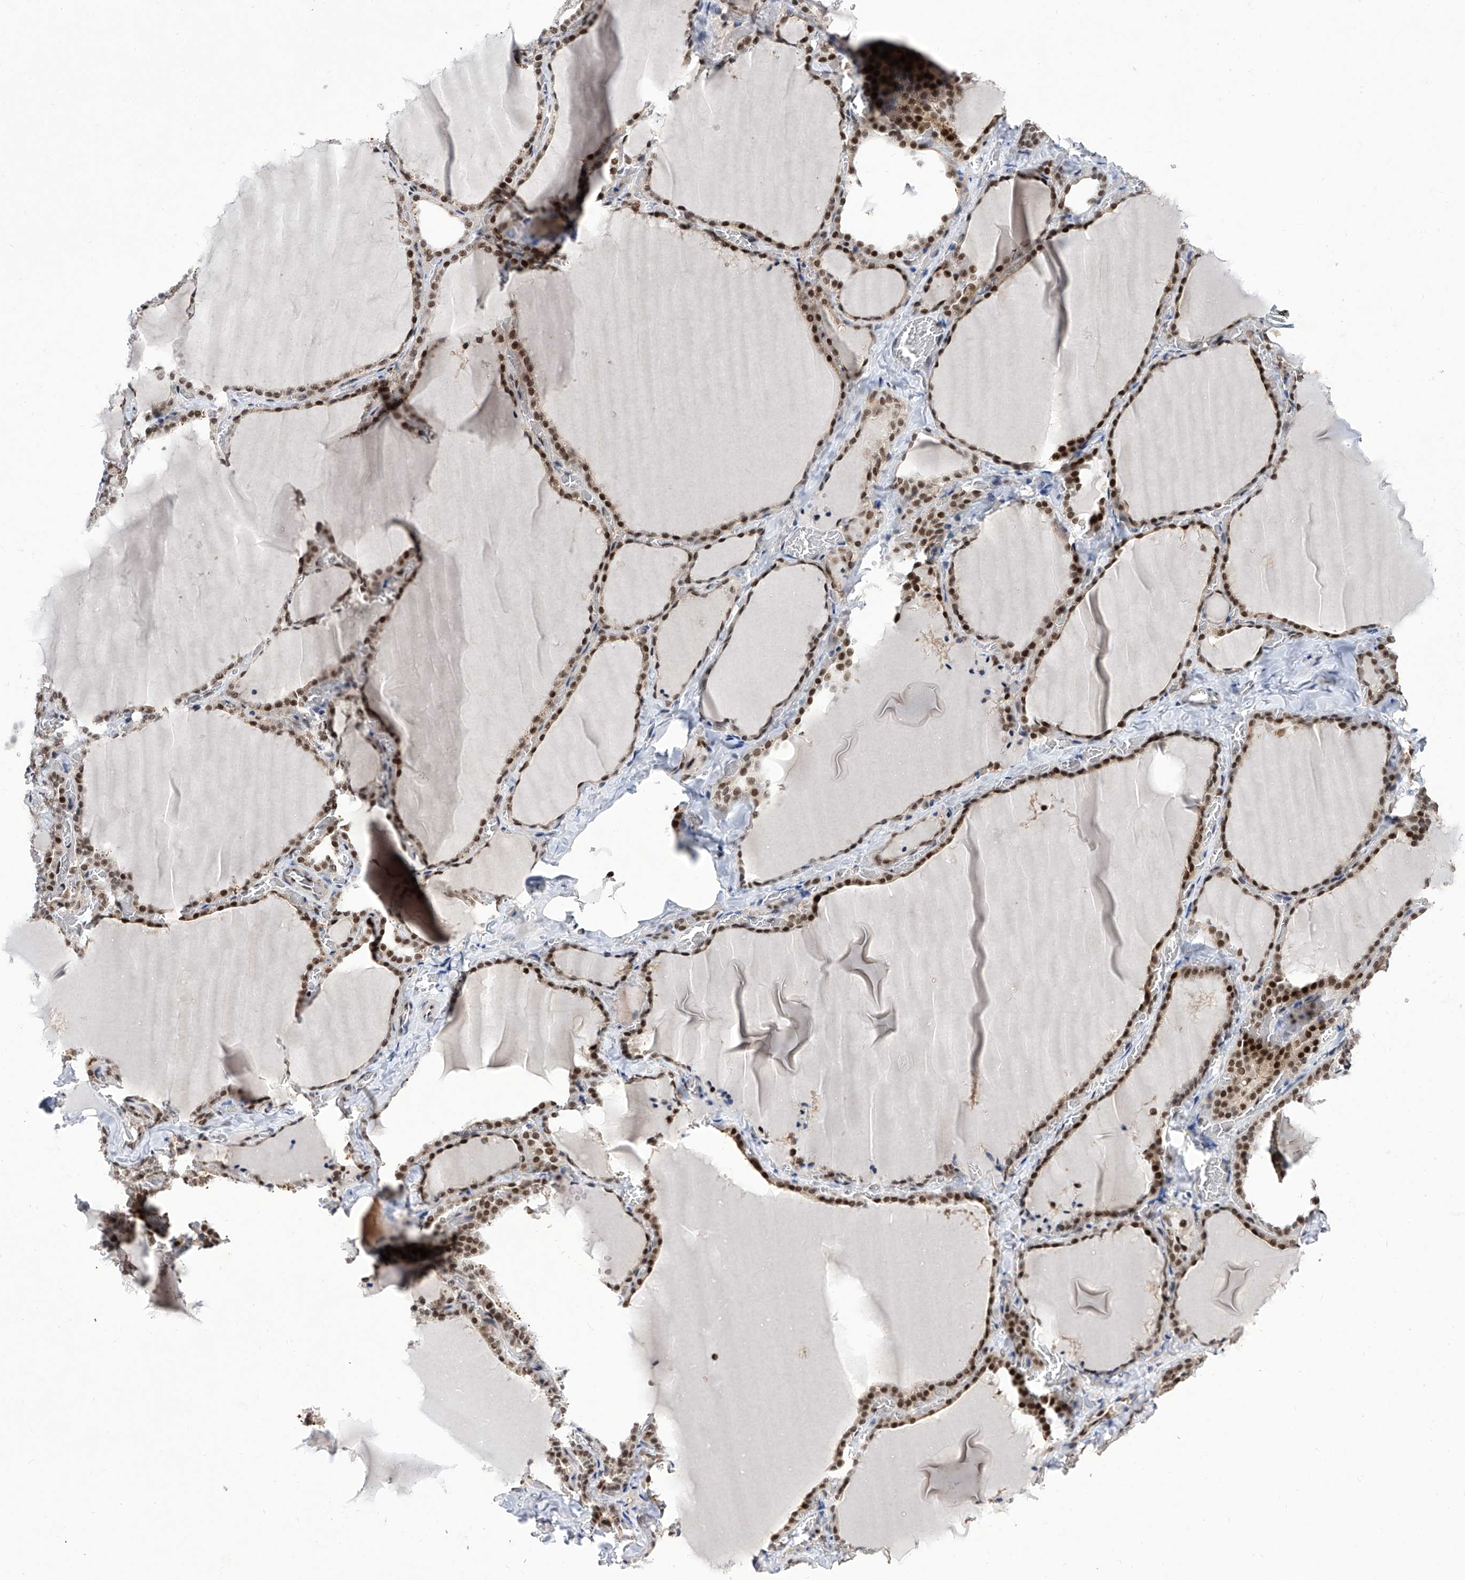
{"staining": {"intensity": "strong", "quantity": ">75%", "location": "nuclear"}, "tissue": "thyroid gland", "cell_type": "Glandular cells", "image_type": "normal", "snomed": [{"axis": "morphology", "description": "Normal tissue, NOS"}, {"axis": "topography", "description": "Thyroid gland"}], "caption": "The immunohistochemical stain highlights strong nuclear positivity in glandular cells of unremarkable thyroid gland. Nuclei are stained in blue.", "gene": "RAD54L", "patient": {"sex": "female", "age": 22}}